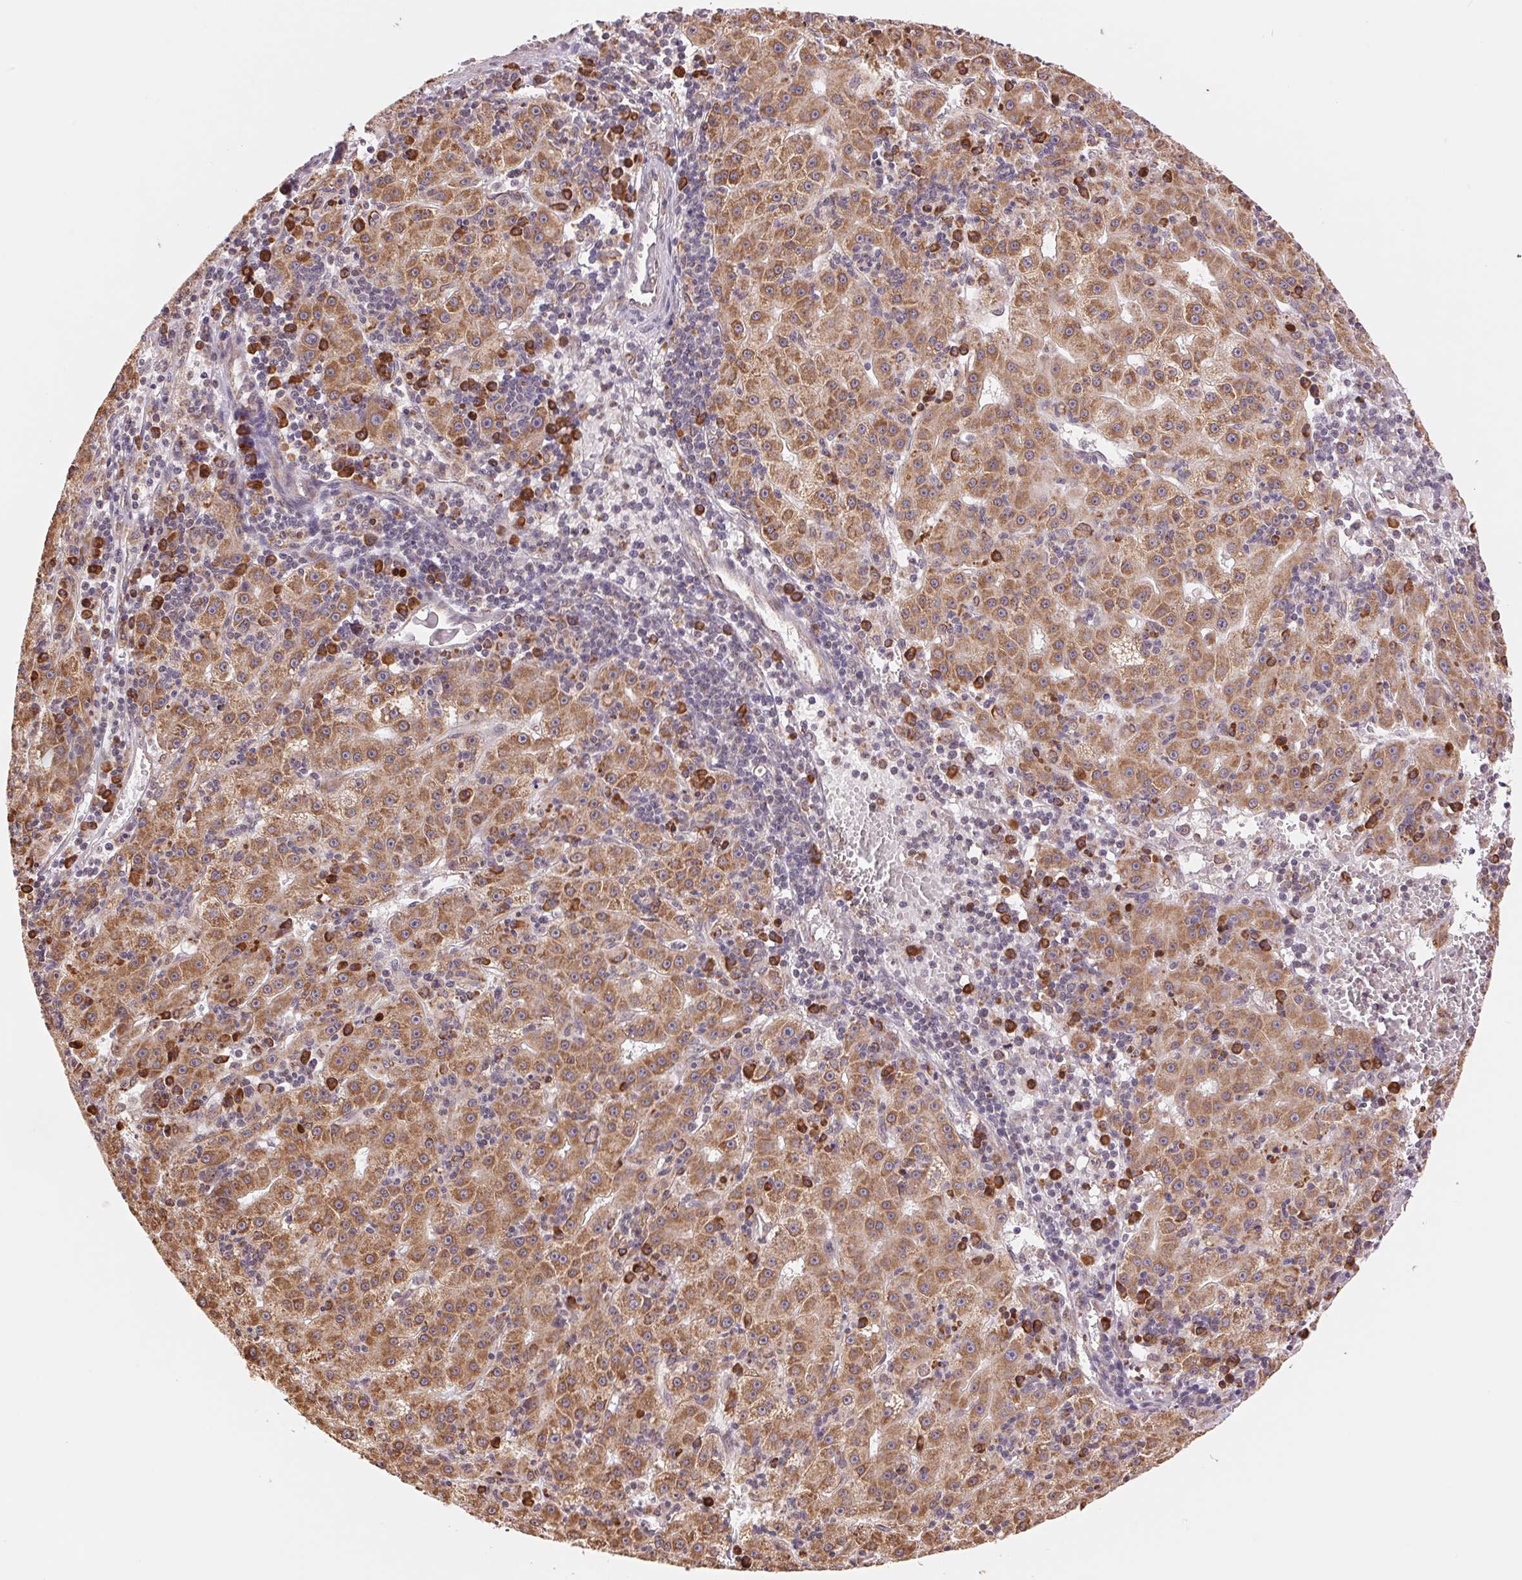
{"staining": {"intensity": "moderate", "quantity": ">75%", "location": "cytoplasmic/membranous"}, "tissue": "liver cancer", "cell_type": "Tumor cells", "image_type": "cancer", "snomed": [{"axis": "morphology", "description": "Carcinoma, Hepatocellular, NOS"}, {"axis": "topography", "description": "Liver"}], "caption": "Brown immunohistochemical staining in human hepatocellular carcinoma (liver) displays moderate cytoplasmic/membranous positivity in about >75% of tumor cells.", "gene": "RPN1", "patient": {"sex": "male", "age": 76}}